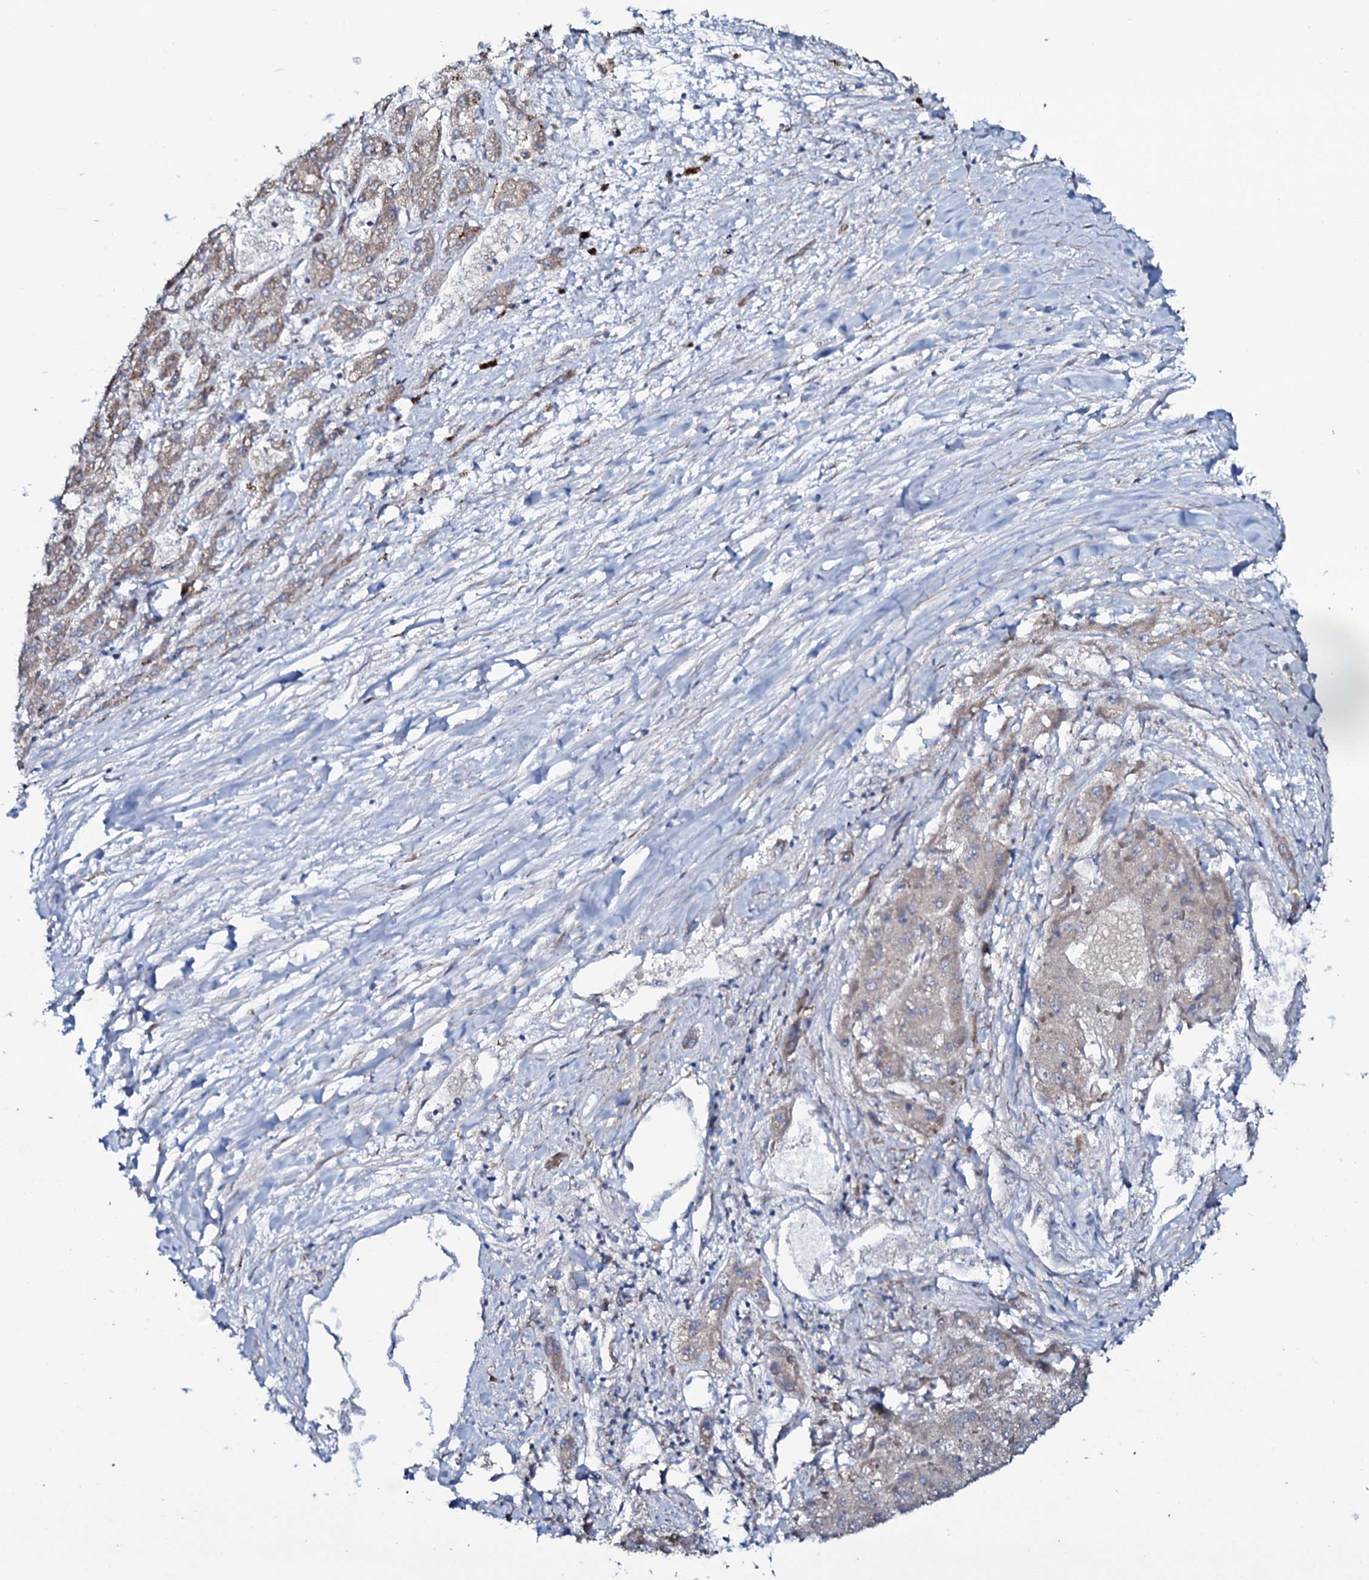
{"staining": {"intensity": "weak", "quantity": ">75%", "location": "cytoplasmic/membranous"}, "tissue": "liver cancer", "cell_type": "Tumor cells", "image_type": "cancer", "snomed": [{"axis": "morphology", "description": "Carcinoma, Hepatocellular, NOS"}, {"axis": "topography", "description": "Liver"}], "caption": "Weak cytoplasmic/membranous expression is appreciated in about >75% of tumor cells in liver cancer (hepatocellular carcinoma). (DAB (3,3'-diaminobenzidine) IHC with brightfield microscopy, high magnification).", "gene": "STARD13", "patient": {"sex": "female", "age": 73}}